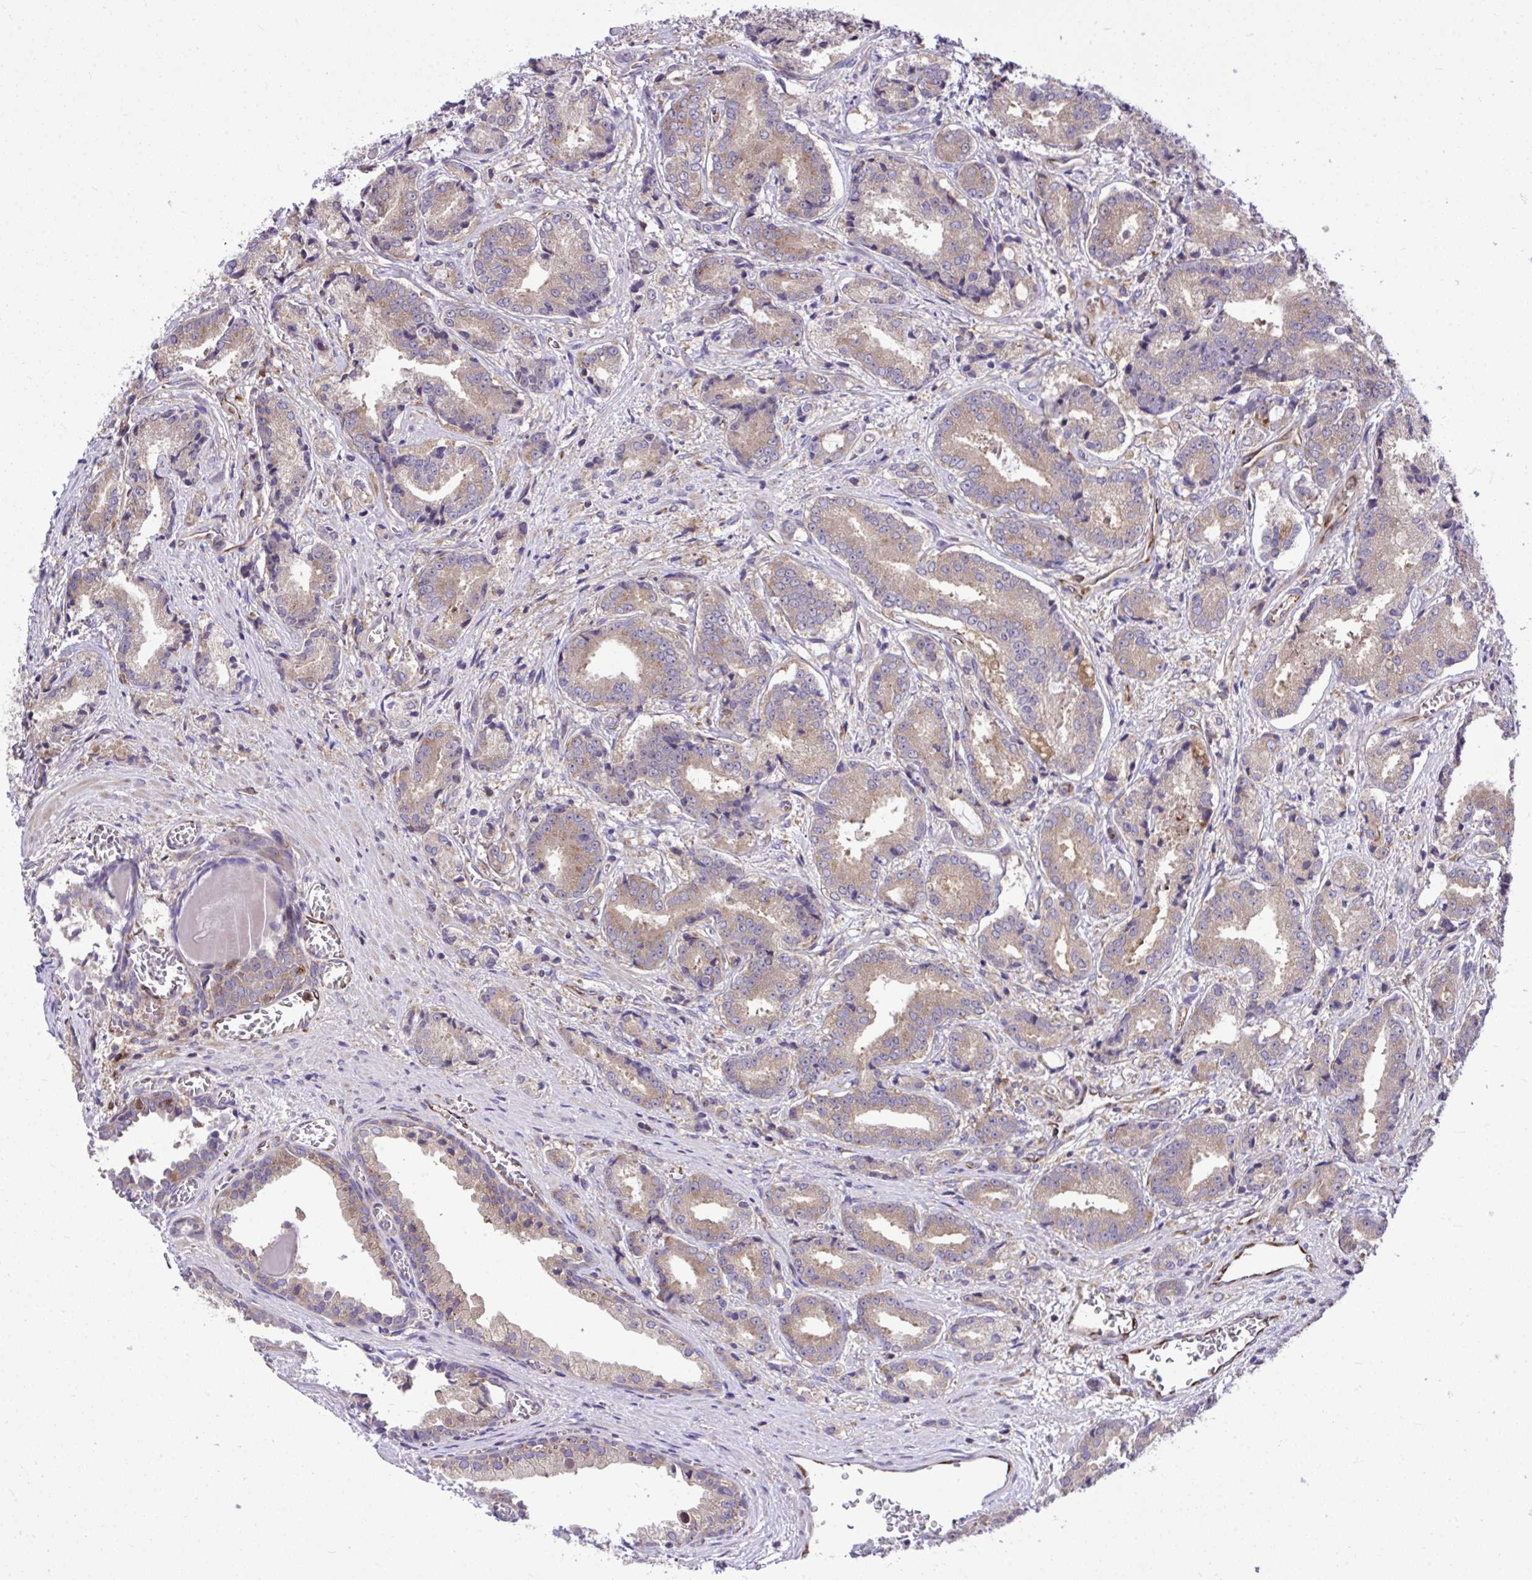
{"staining": {"intensity": "weak", "quantity": "25%-75%", "location": "cytoplasmic/membranous"}, "tissue": "prostate cancer", "cell_type": "Tumor cells", "image_type": "cancer", "snomed": [{"axis": "morphology", "description": "Adenocarcinoma, High grade"}, {"axis": "topography", "description": "Prostate and seminal vesicle, NOS"}], "caption": "Prostate cancer (adenocarcinoma (high-grade)) was stained to show a protein in brown. There is low levels of weak cytoplasmic/membranous staining in approximately 25%-75% of tumor cells.", "gene": "PAIP2", "patient": {"sex": "male", "age": 61}}